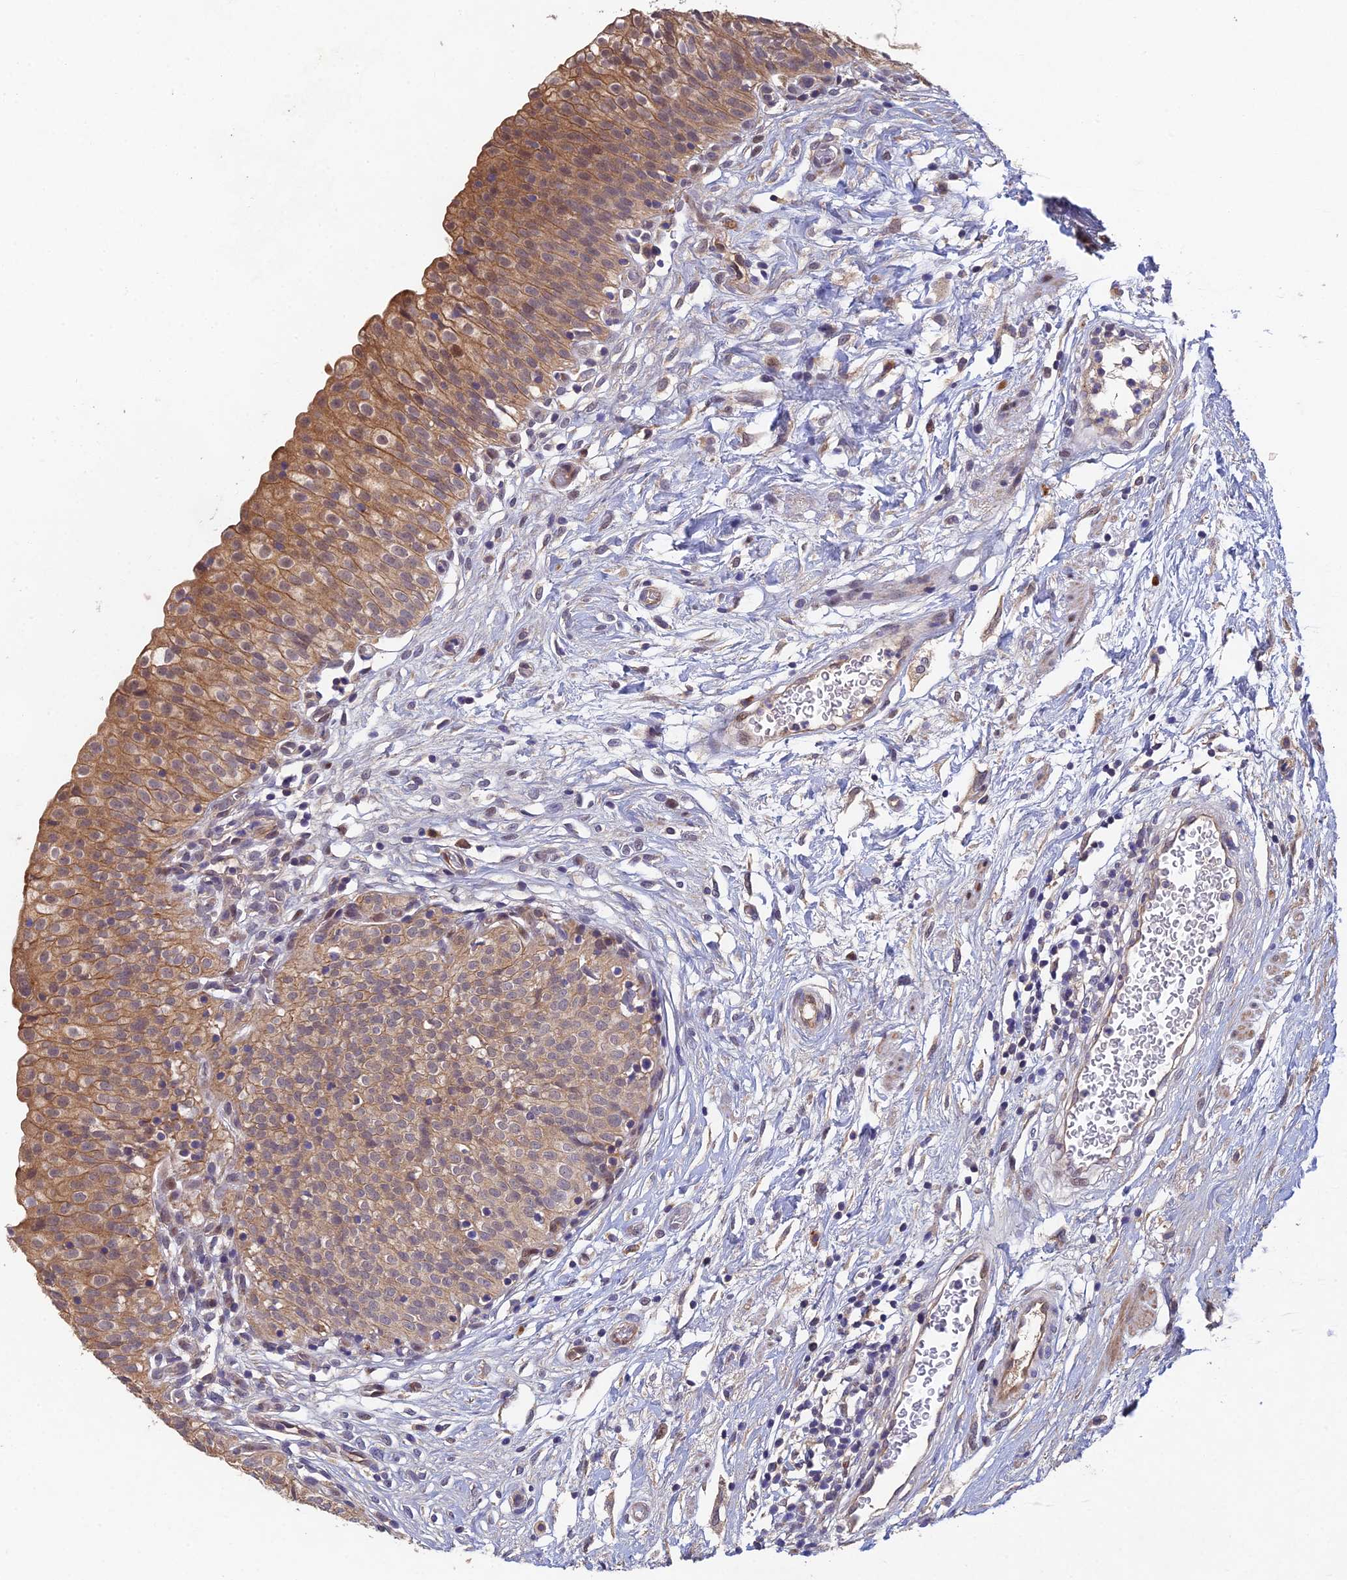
{"staining": {"intensity": "moderate", "quantity": ">75%", "location": "cytoplasmic/membranous,nuclear"}, "tissue": "urinary bladder", "cell_type": "Urothelial cells", "image_type": "normal", "snomed": [{"axis": "morphology", "description": "Normal tissue, NOS"}, {"axis": "topography", "description": "Urinary bladder"}], "caption": "About >75% of urothelial cells in benign human urinary bladder reveal moderate cytoplasmic/membranous,nuclear protein expression as visualized by brown immunohistochemical staining.", "gene": "NSMCE1", "patient": {"sex": "male", "age": 55}}